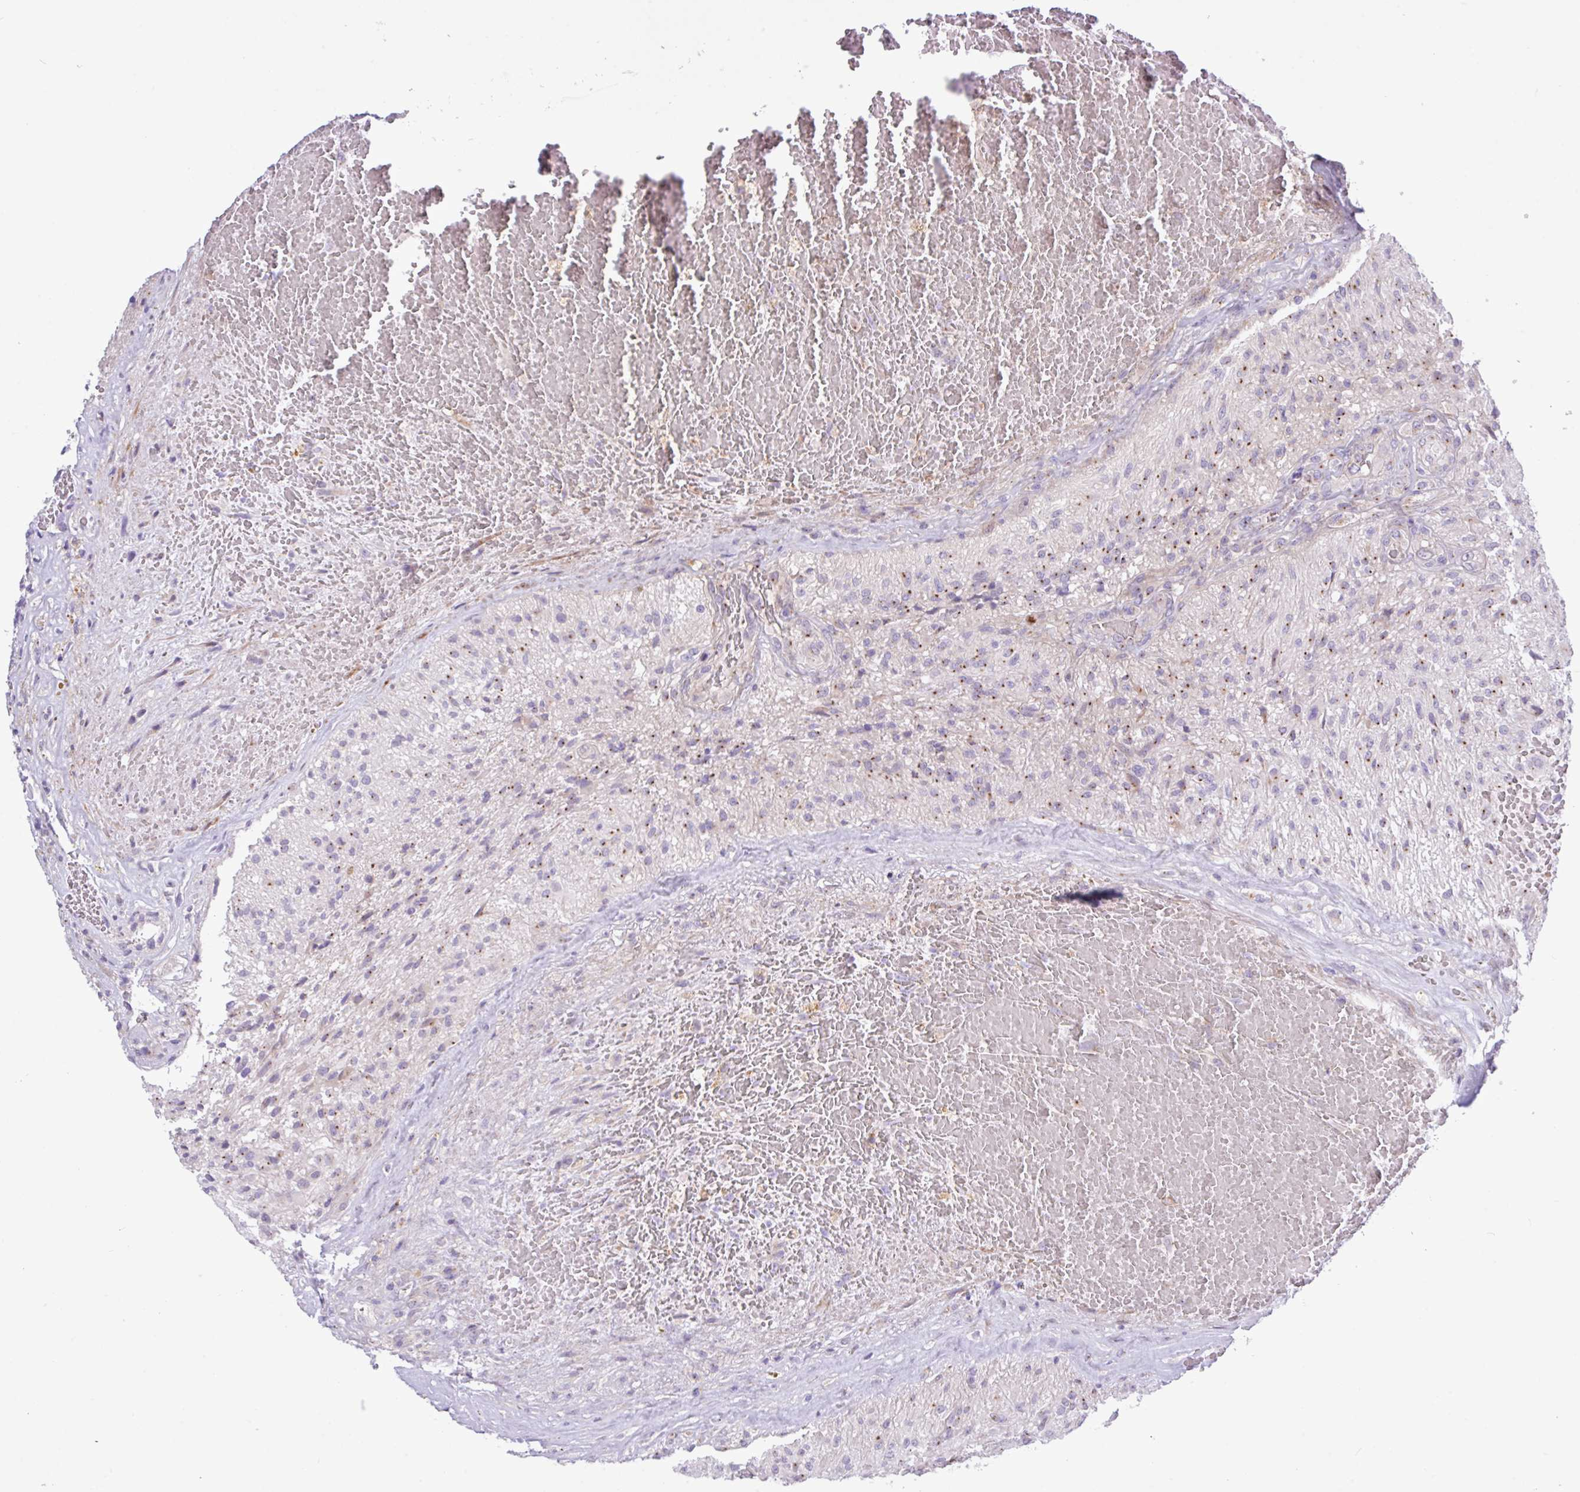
{"staining": {"intensity": "moderate", "quantity": "25%-75%", "location": "cytoplasmic/membranous"}, "tissue": "glioma", "cell_type": "Tumor cells", "image_type": "cancer", "snomed": [{"axis": "morphology", "description": "Glioma, malignant, High grade"}, {"axis": "topography", "description": "Brain"}], "caption": "The photomicrograph exhibits immunohistochemical staining of malignant glioma (high-grade). There is moderate cytoplasmic/membranous positivity is appreciated in about 25%-75% of tumor cells.", "gene": "SPINK8", "patient": {"sex": "male", "age": 56}}